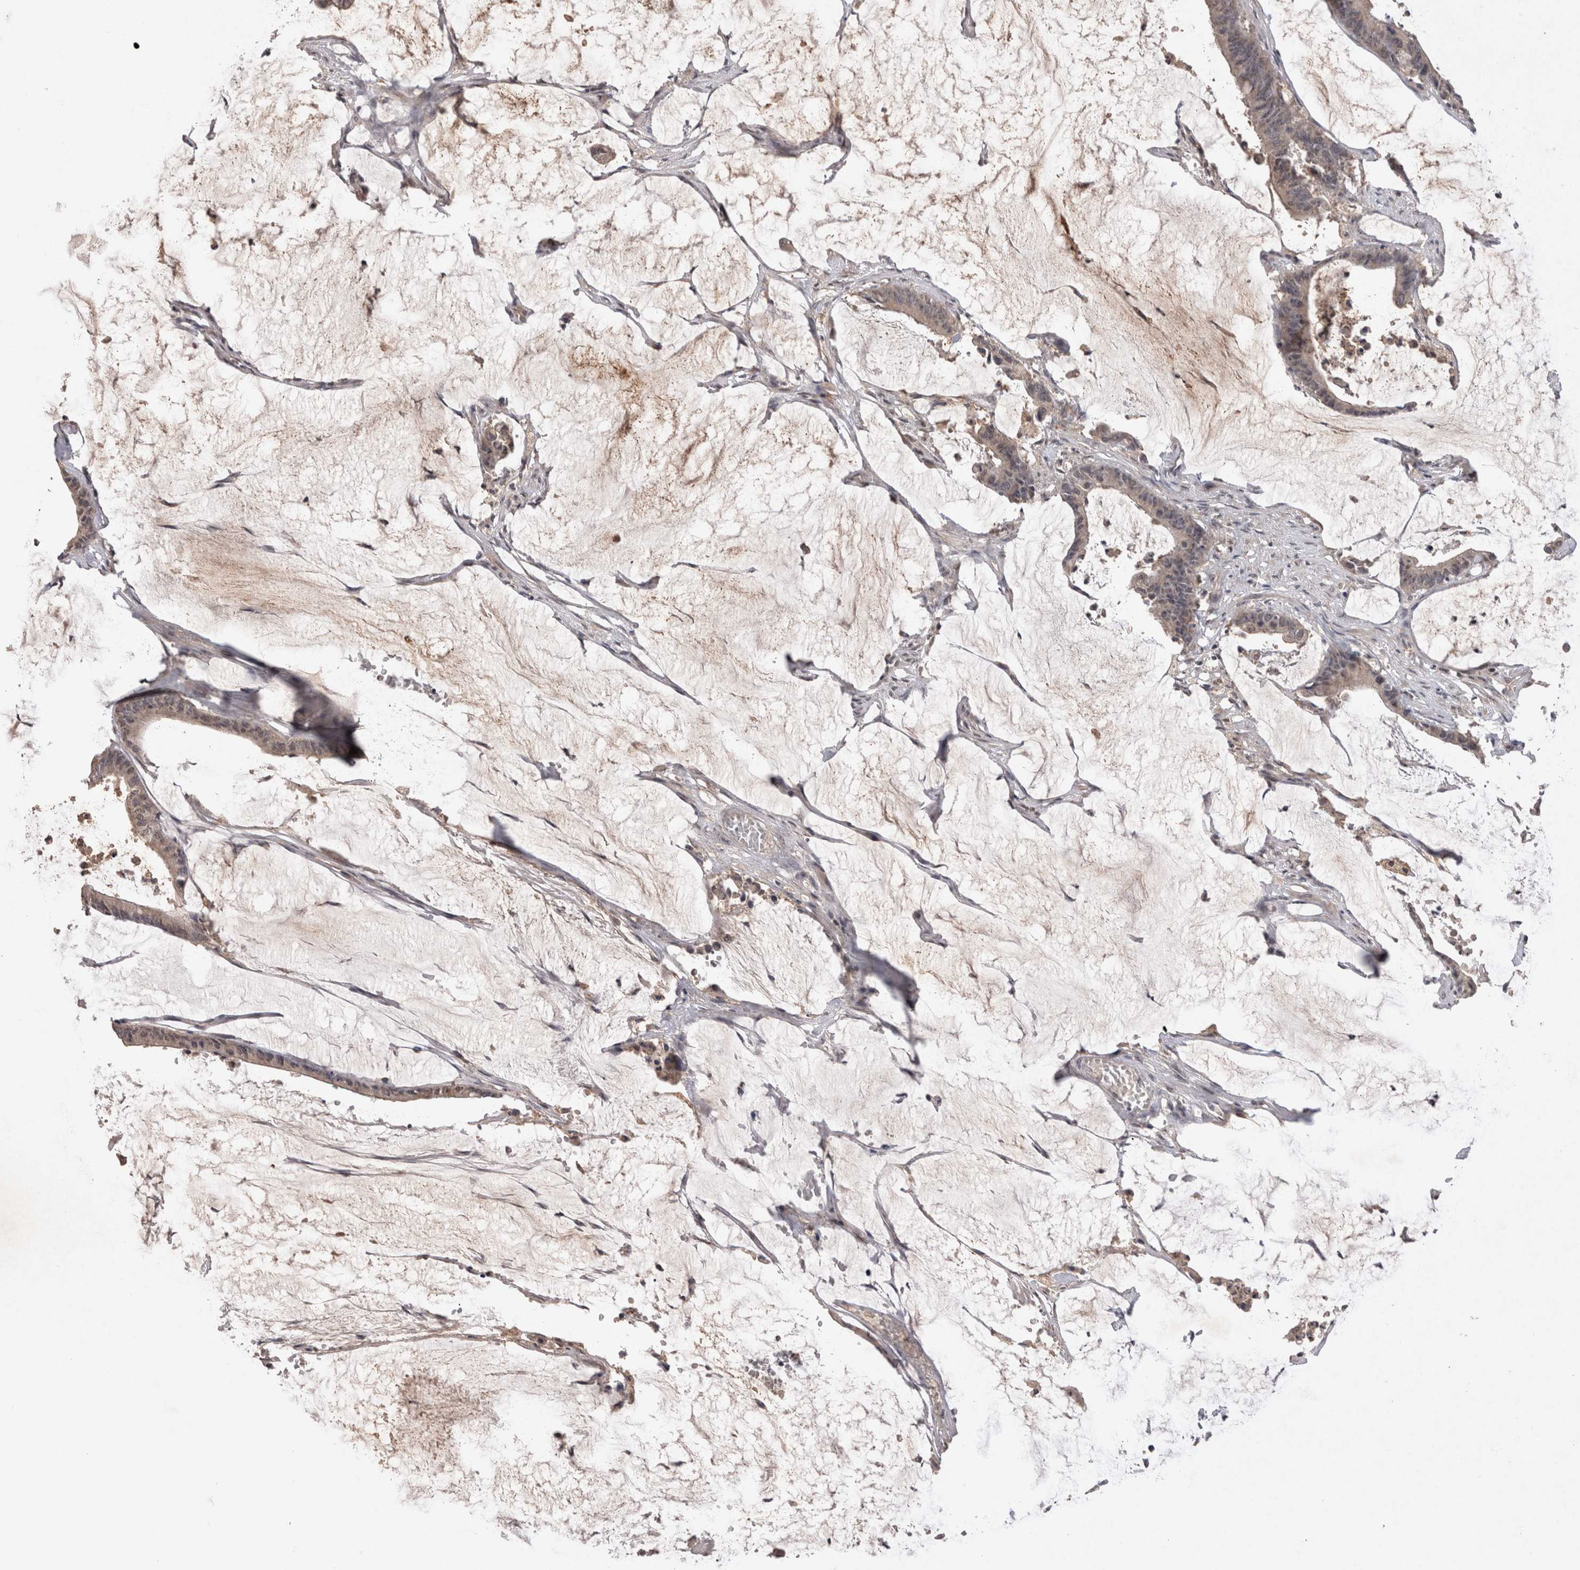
{"staining": {"intensity": "weak", "quantity": ">75%", "location": "cytoplasmic/membranous"}, "tissue": "colorectal cancer", "cell_type": "Tumor cells", "image_type": "cancer", "snomed": [{"axis": "morphology", "description": "Adenocarcinoma, NOS"}, {"axis": "topography", "description": "Rectum"}], "caption": "Colorectal cancer (adenocarcinoma) stained with a brown dye demonstrates weak cytoplasmic/membranous positive staining in approximately >75% of tumor cells.", "gene": "RASSF3", "patient": {"sex": "female", "age": 66}}